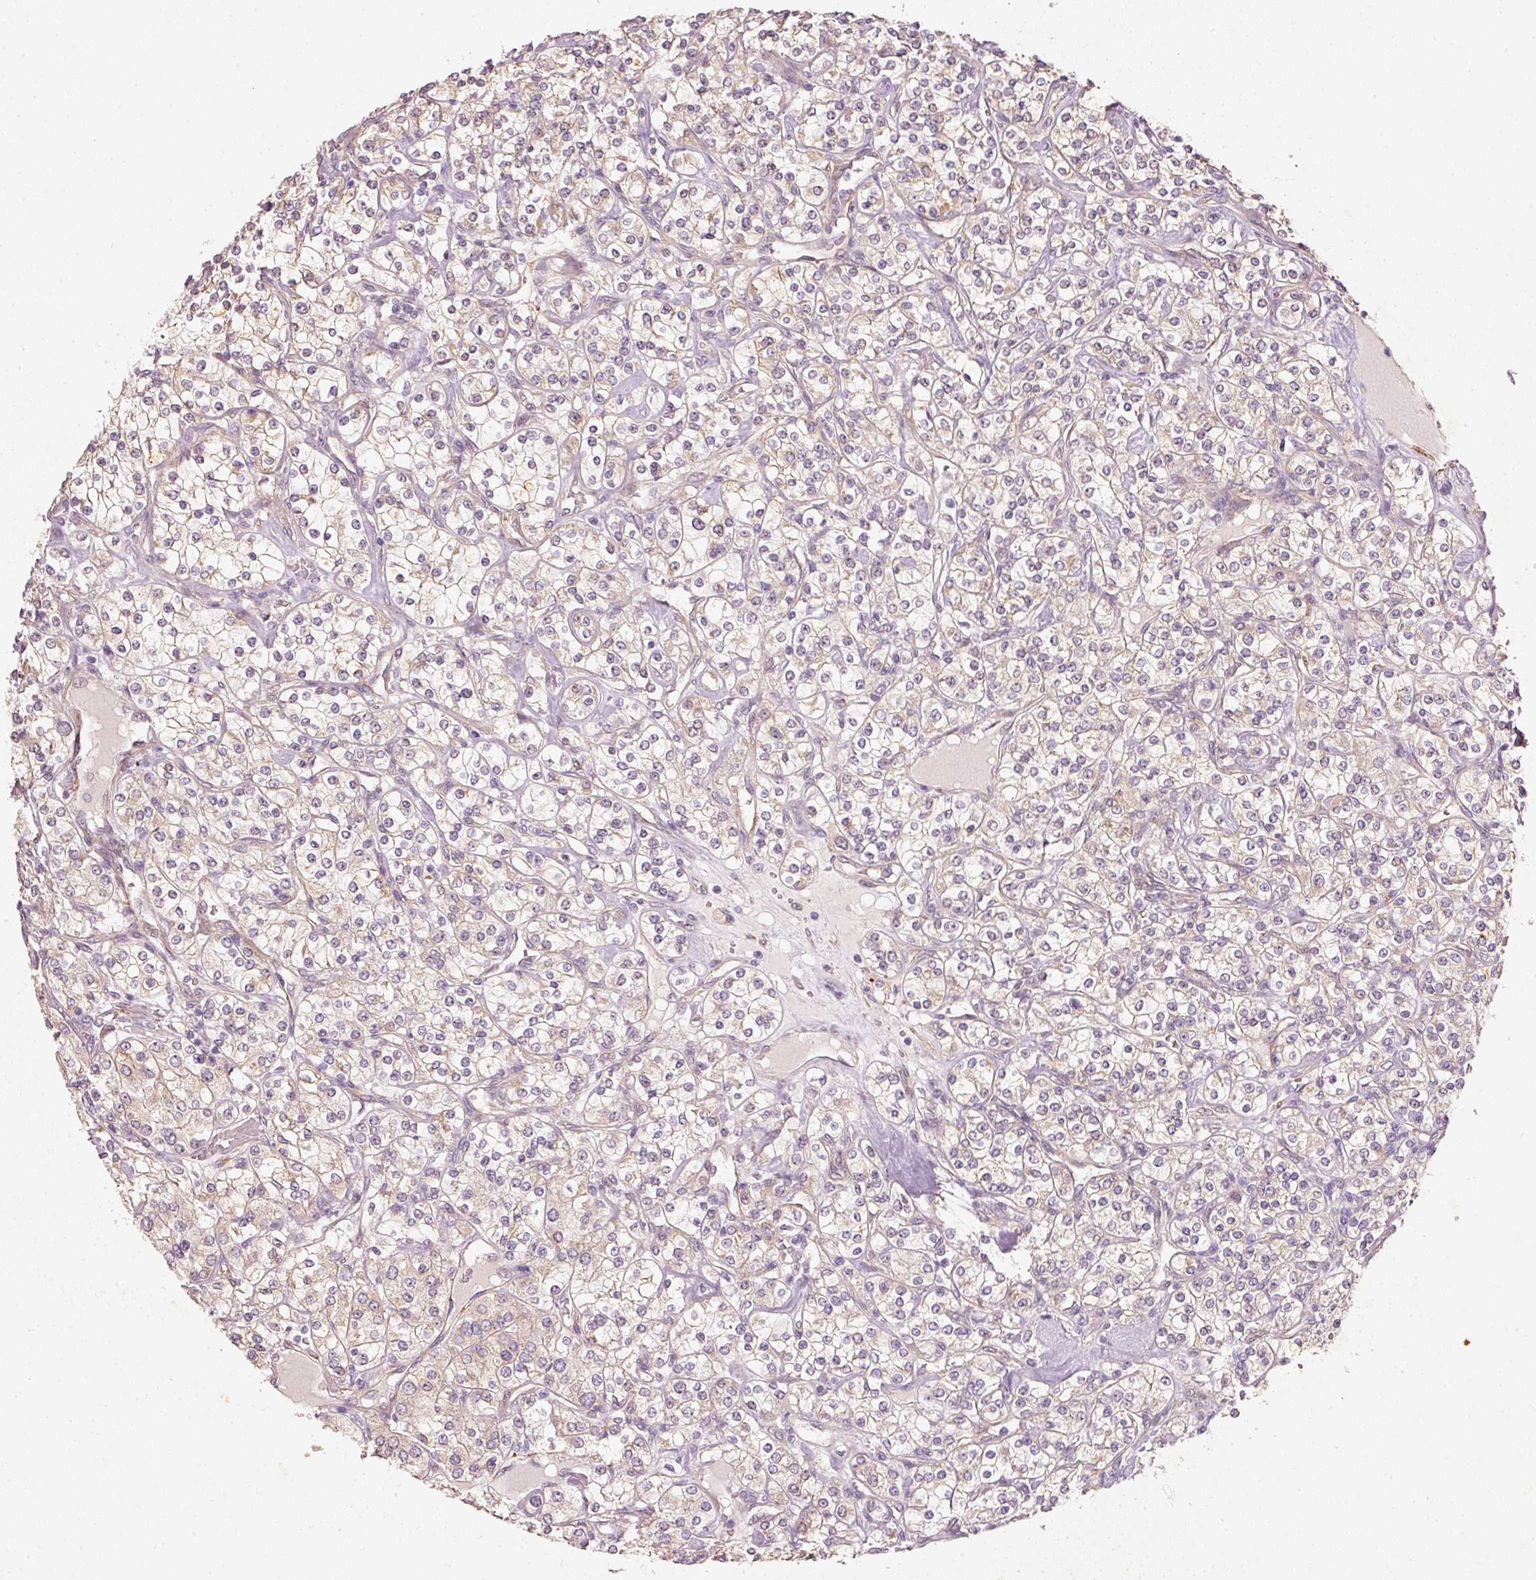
{"staining": {"intensity": "weak", "quantity": "<25%", "location": "cytoplasmic/membranous"}, "tissue": "renal cancer", "cell_type": "Tumor cells", "image_type": "cancer", "snomed": [{"axis": "morphology", "description": "Adenocarcinoma, NOS"}, {"axis": "topography", "description": "Kidney"}], "caption": "Tumor cells are negative for protein expression in human renal cancer. The staining is performed using DAB (3,3'-diaminobenzidine) brown chromogen with nuclei counter-stained in using hematoxylin.", "gene": "RGL2", "patient": {"sex": "male", "age": 77}}